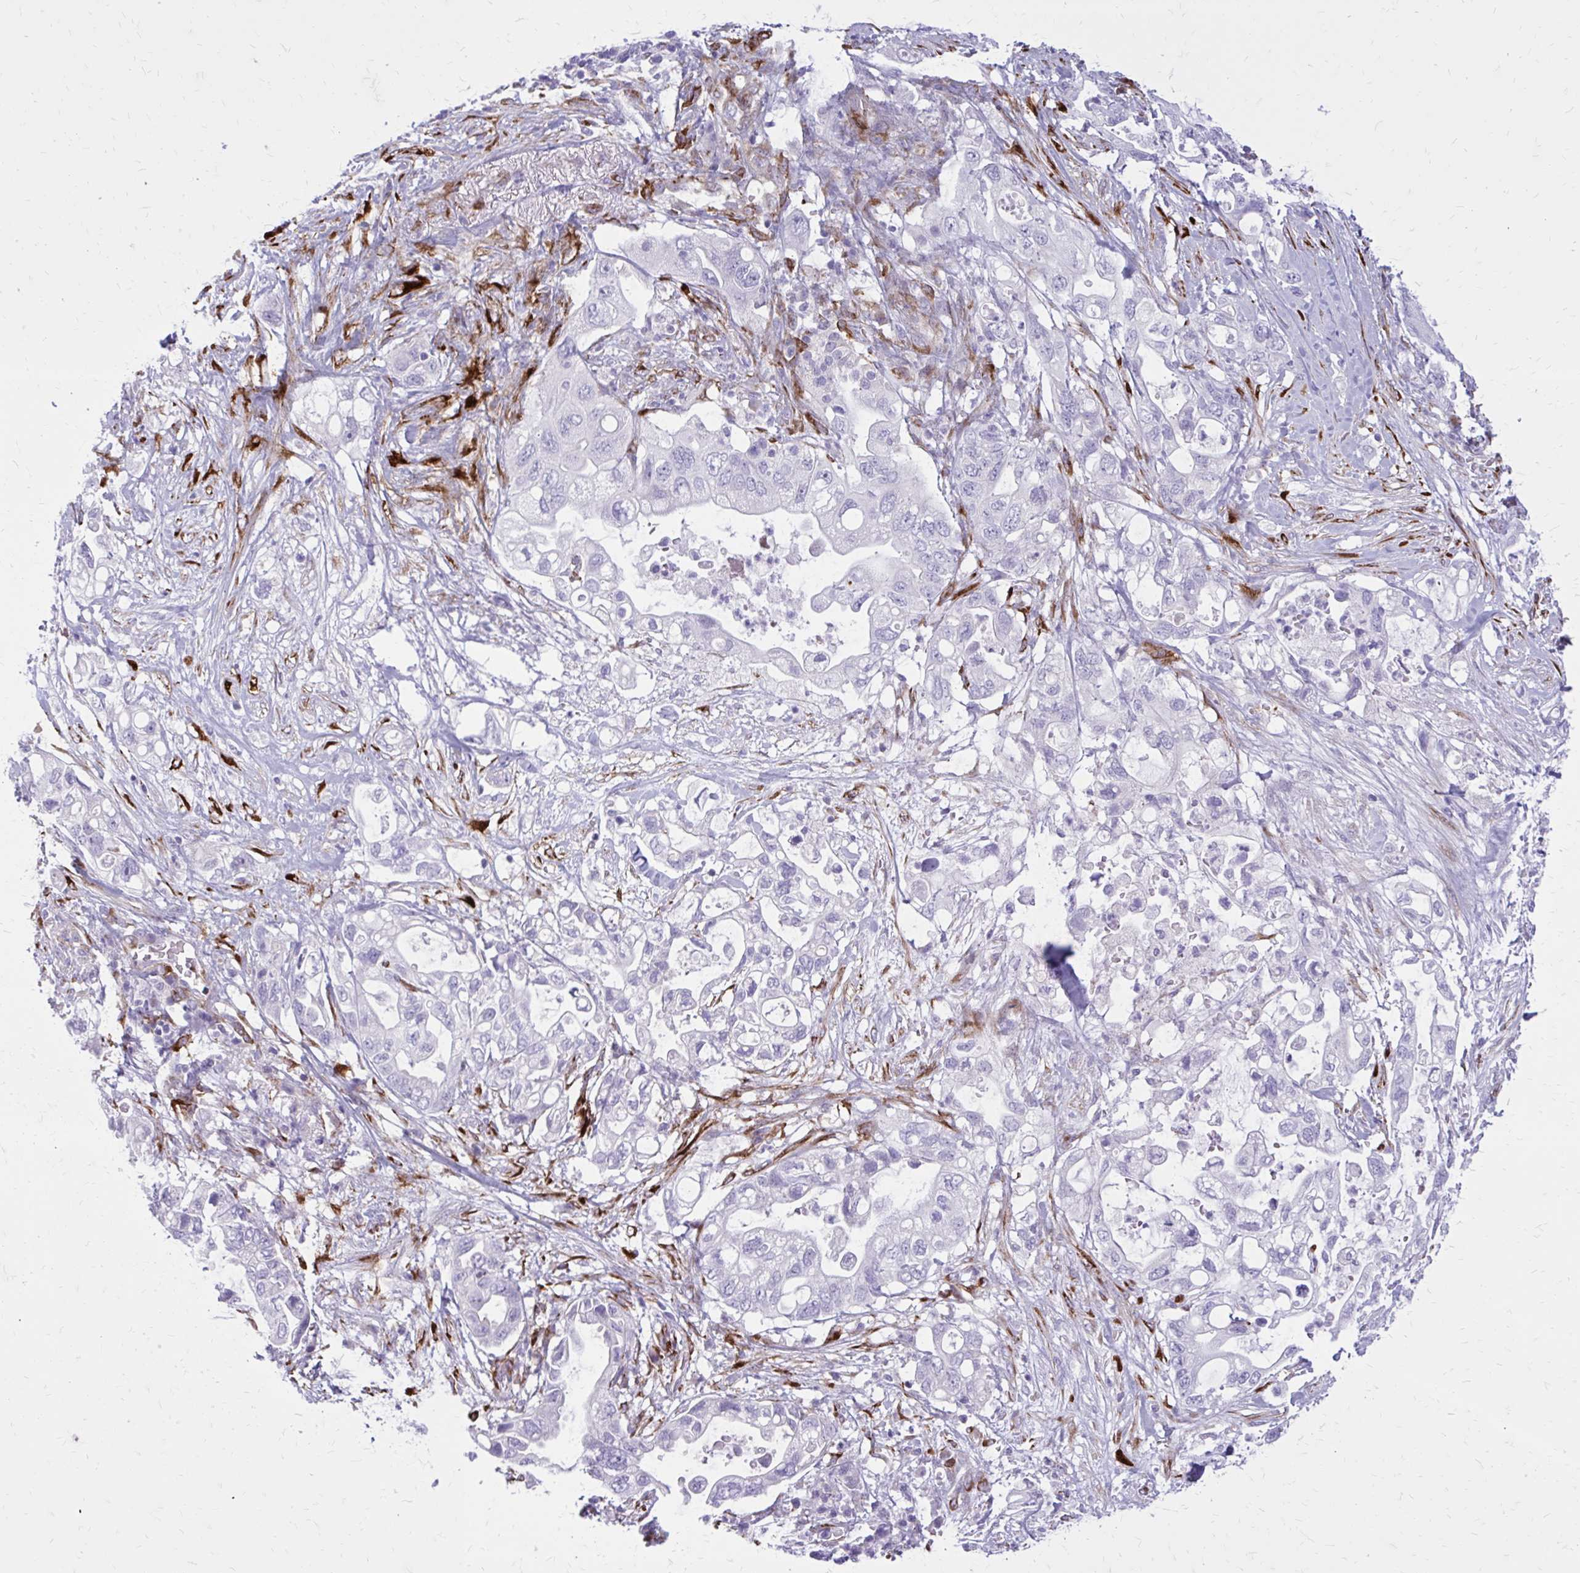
{"staining": {"intensity": "negative", "quantity": "none", "location": "none"}, "tissue": "pancreatic cancer", "cell_type": "Tumor cells", "image_type": "cancer", "snomed": [{"axis": "morphology", "description": "Adenocarcinoma, NOS"}, {"axis": "topography", "description": "Pancreas"}], "caption": "The image demonstrates no staining of tumor cells in pancreatic adenocarcinoma.", "gene": "BEND5", "patient": {"sex": "female", "age": 72}}